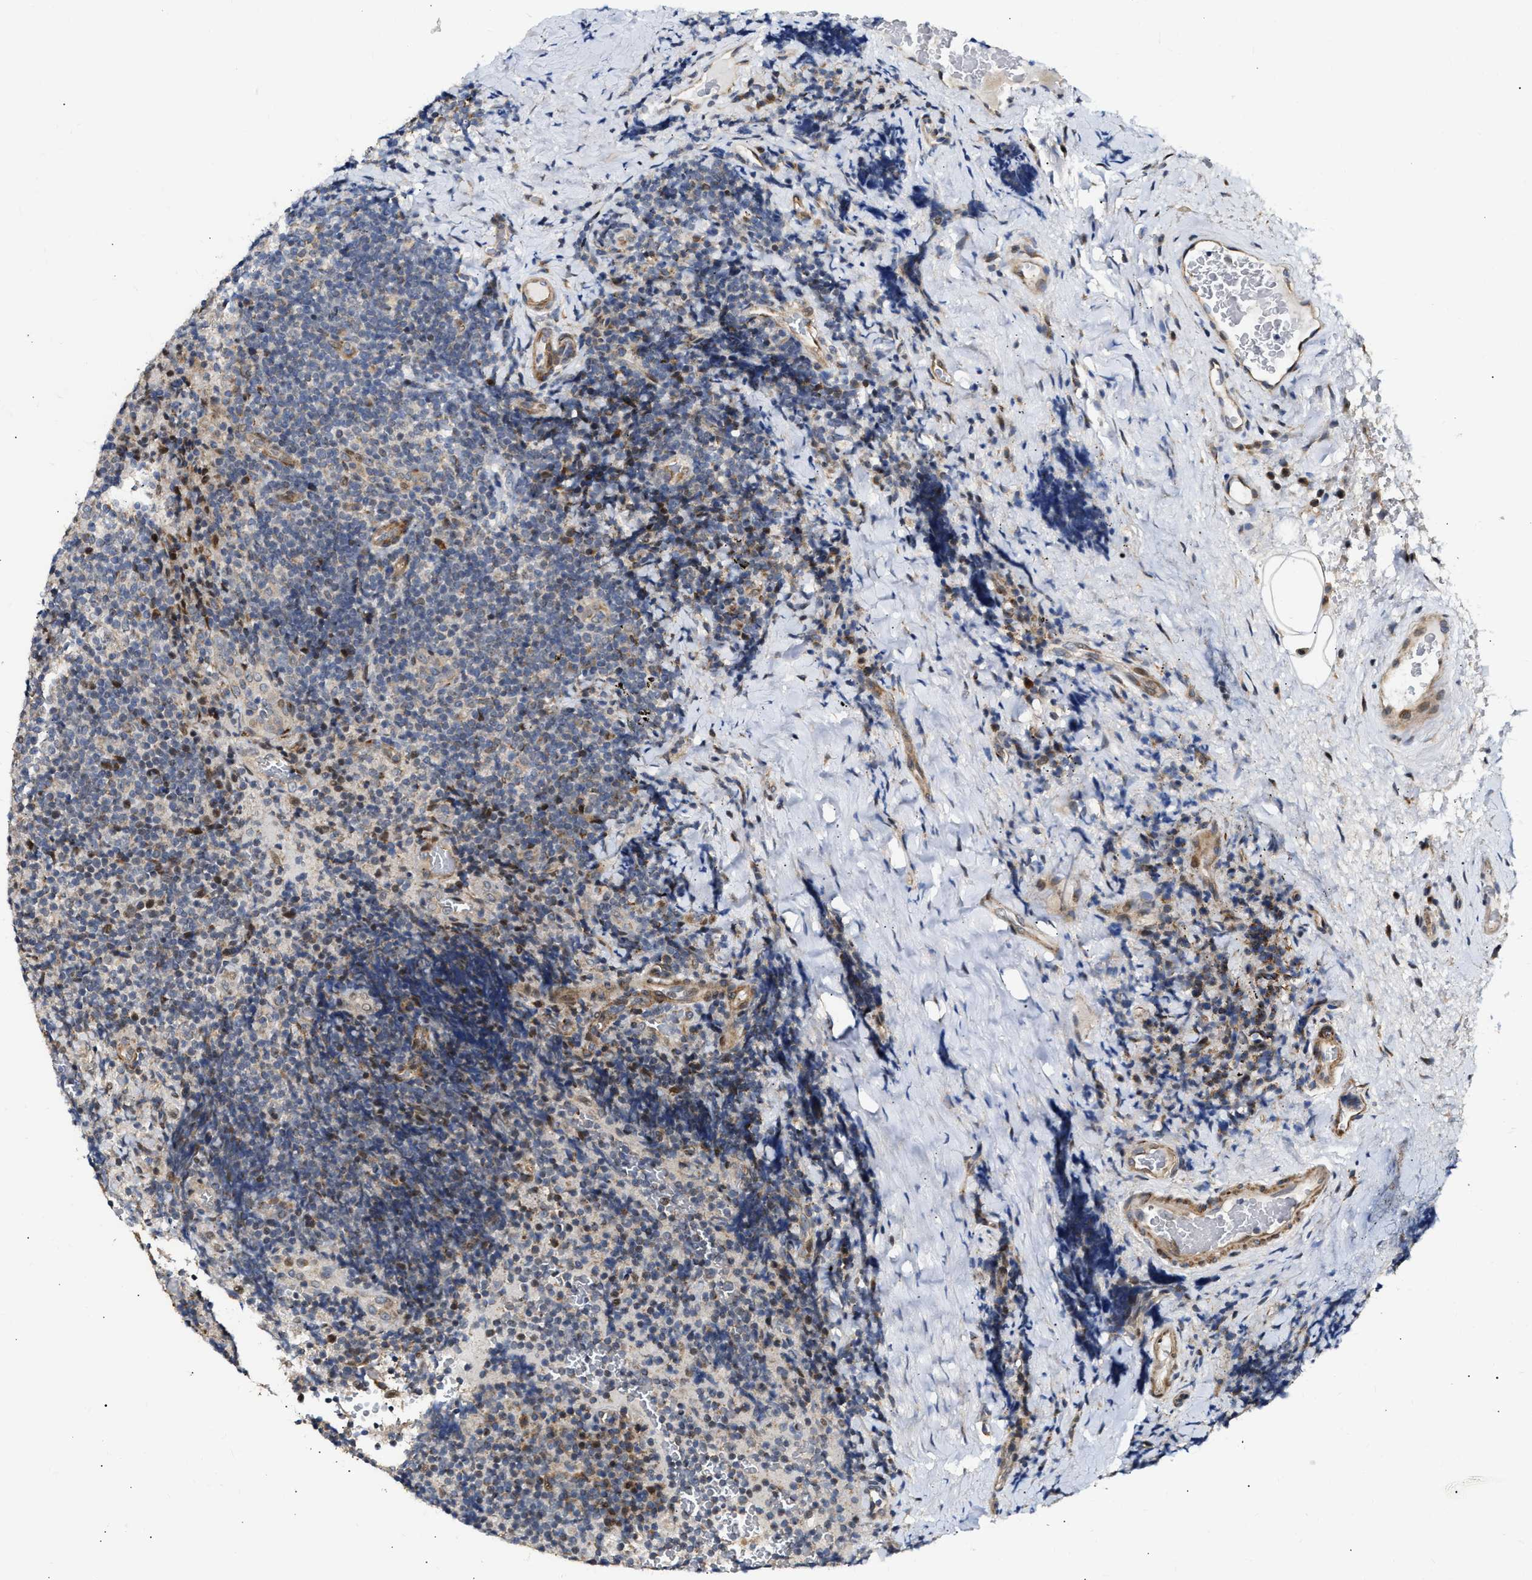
{"staining": {"intensity": "weak", "quantity": "<25%", "location": "cytoplasmic/membranous"}, "tissue": "lymphoma", "cell_type": "Tumor cells", "image_type": "cancer", "snomed": [{"axis": "morphology", "description": "Malignant lymphoma, non-Hodgkin's type, High grade"}, {"axis": "topography", "description": "Tonsil"}], "caption": "Immunohistochemistry (IHC) histopathology image of human lymphoma stained for a protein (brown), which exhibits no staining in tumor cells. (Immunohistochemistry (IHC), brightfield microscopy, high magnification).", "gene": "DEPTOR", "patient": {"sex": "female", "age": 36}}